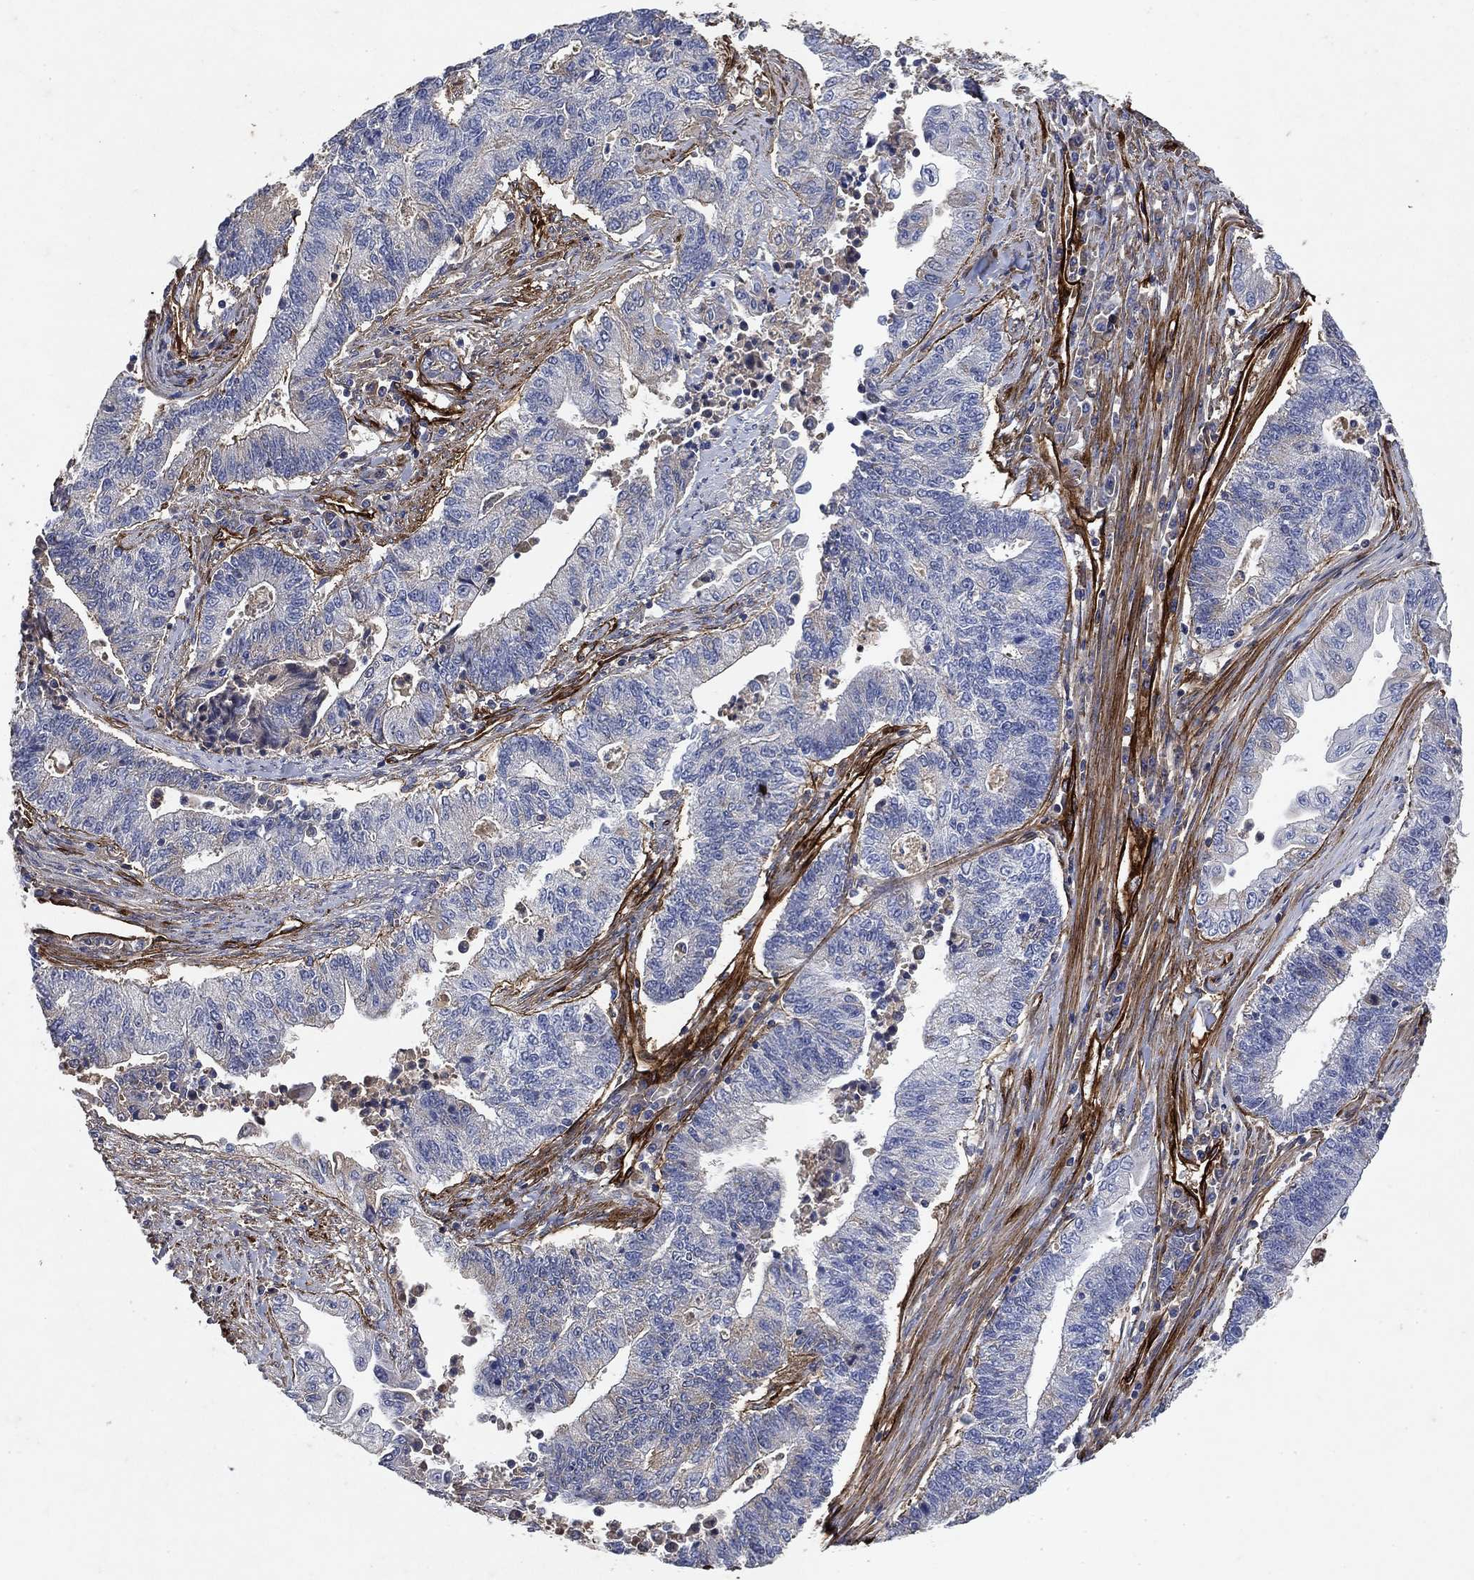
{"staining": {"intensity": "negative", "quantity": "none", "location": "none"}, "tissue": "endometrial cancer", "cell_type": "Tumor cells", "image_type": "cancer", "snomed": [{"axis": "morphology", "description": "Adenocarcinoma, NOS"}, {"axis": "topography", "description": "Uterus"}, {"axis": "topography", "description": "Endometrium"}], "caption": "This is an immunohistochemistry (IHC) image of endometrial cancer (adenocarcinoma). There is no staining in tumor cells.", "gene": "COL4A2", "patient": {"sex": "female", "age": 54}}